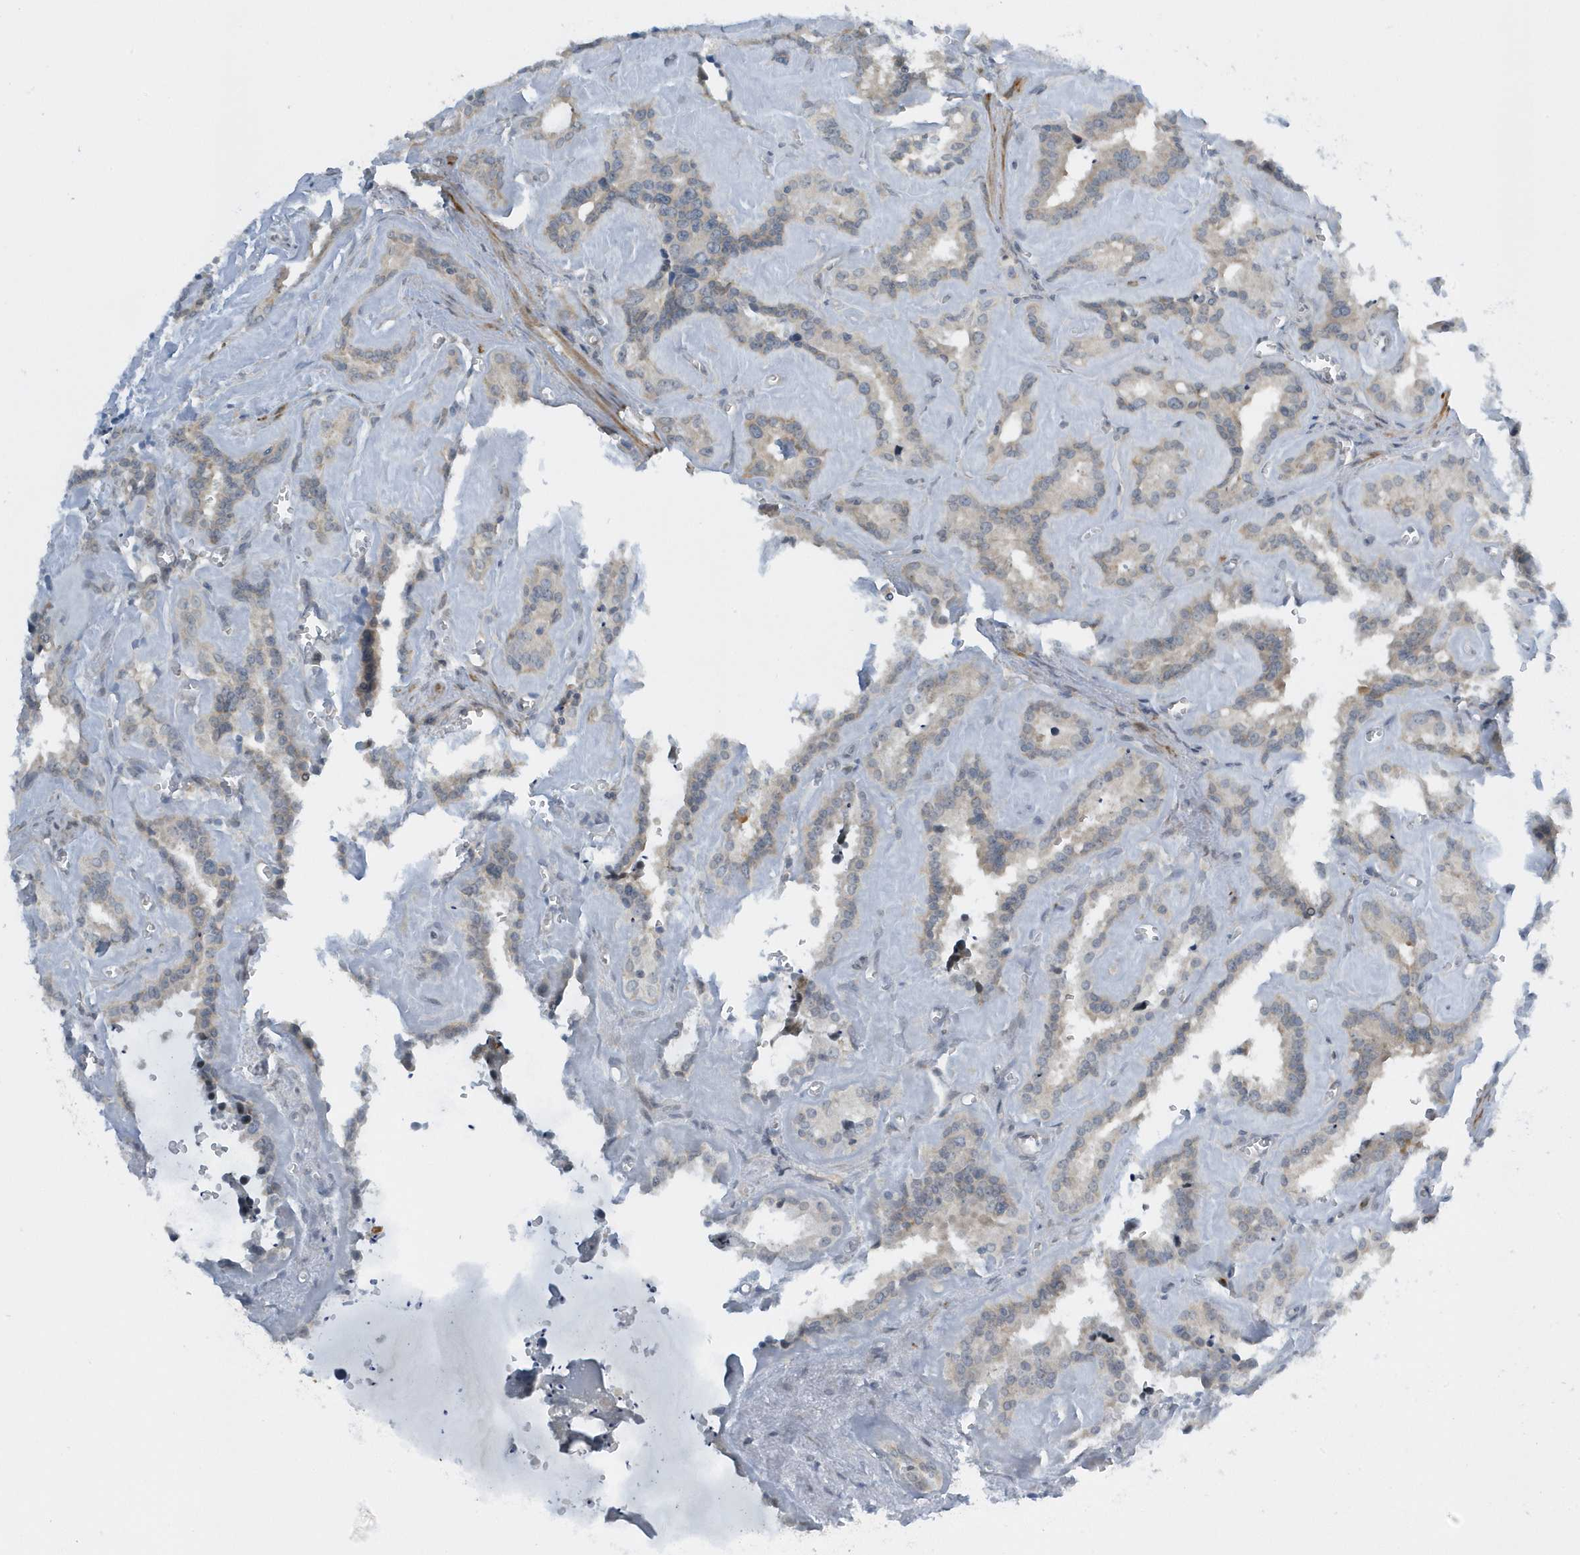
{"staining": {"intensity": "weak", "quantity": "25%-75%", "location": "cytoplasmic/membranous"}, "tissue": "seminal vesicle", "cell_type": "Glandular cells", "image_type": "normal", "snomed": [{"axis": "morphology", "description": "Normal tissue, NOS"}, {"axis": "topography", "description": "Prostate"}, {"axis": "topography", "description": "Seminal veicle"}], "caption": "Immunohistochemical staining of normal human seminal vesicle displays 25%-75% levels of weak cytoplasmic/membranous protein staining in about 25%-75% of glandular cells.", "gene": "SCN3A", "patient": {"sex": "male", "age": 59}}